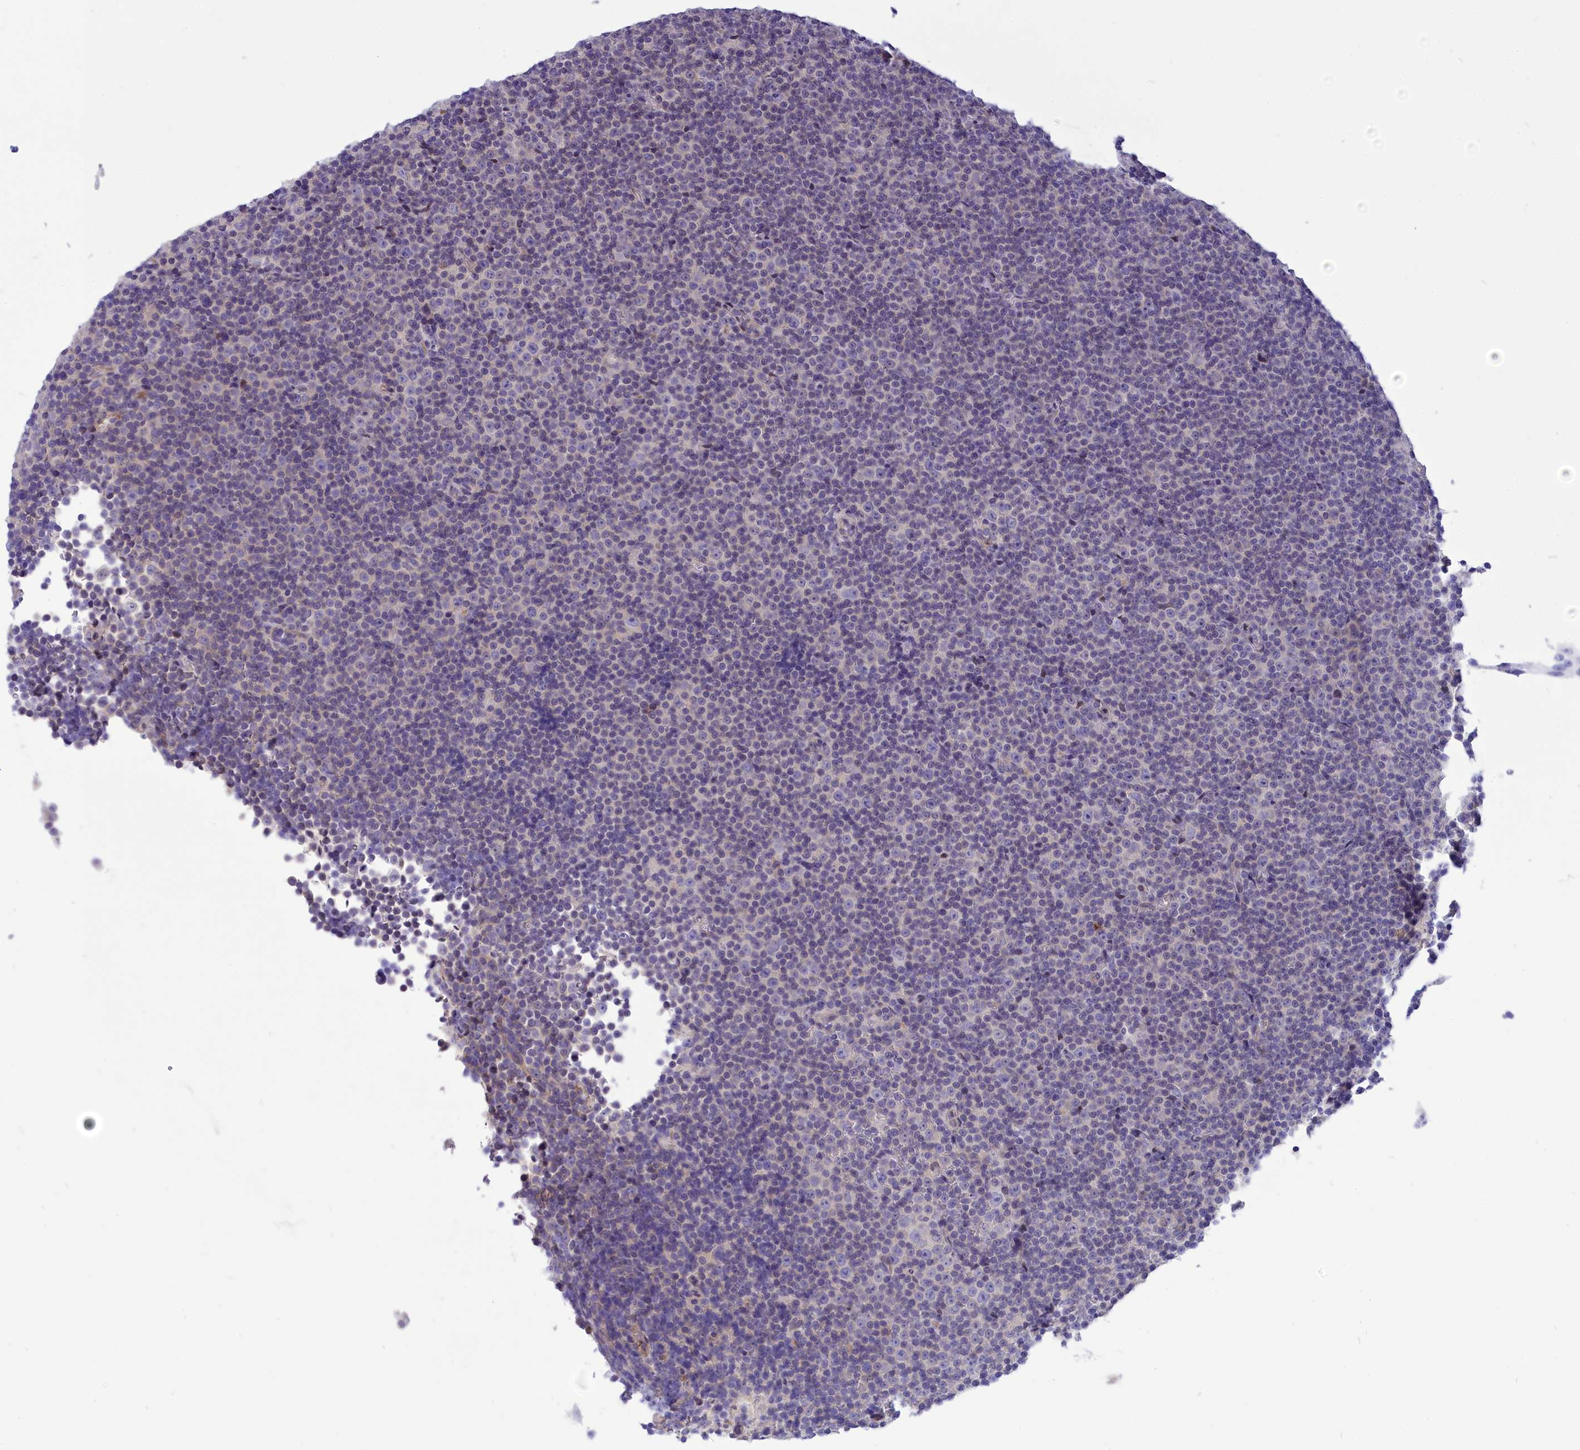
{"staining": {"intensity": "negative", "quantity": "none", "location": "none"}, "tissue": "lymphoma", "cell_type": "Tumor cells", "image_type": "cancer", "snomed": [{"axis": "morphology", "description": "Malignant lymphoma, non-Hodgkin's type, Low grade"}, {"axis": "topography", "description": "Lymph node"}], "caption": "Immunohistochemistry micrograph of neoplastic tissue: low-grade malignant lymphoma, non-Hodgkin's type stained with DAB (3,3'-diaminobenzidine) exhibits no significant protein positivity in tumor cells. Nuclei are stained in blue.", "gene": "DCAF16", "patient": {"sex": "female", "age": 67}}